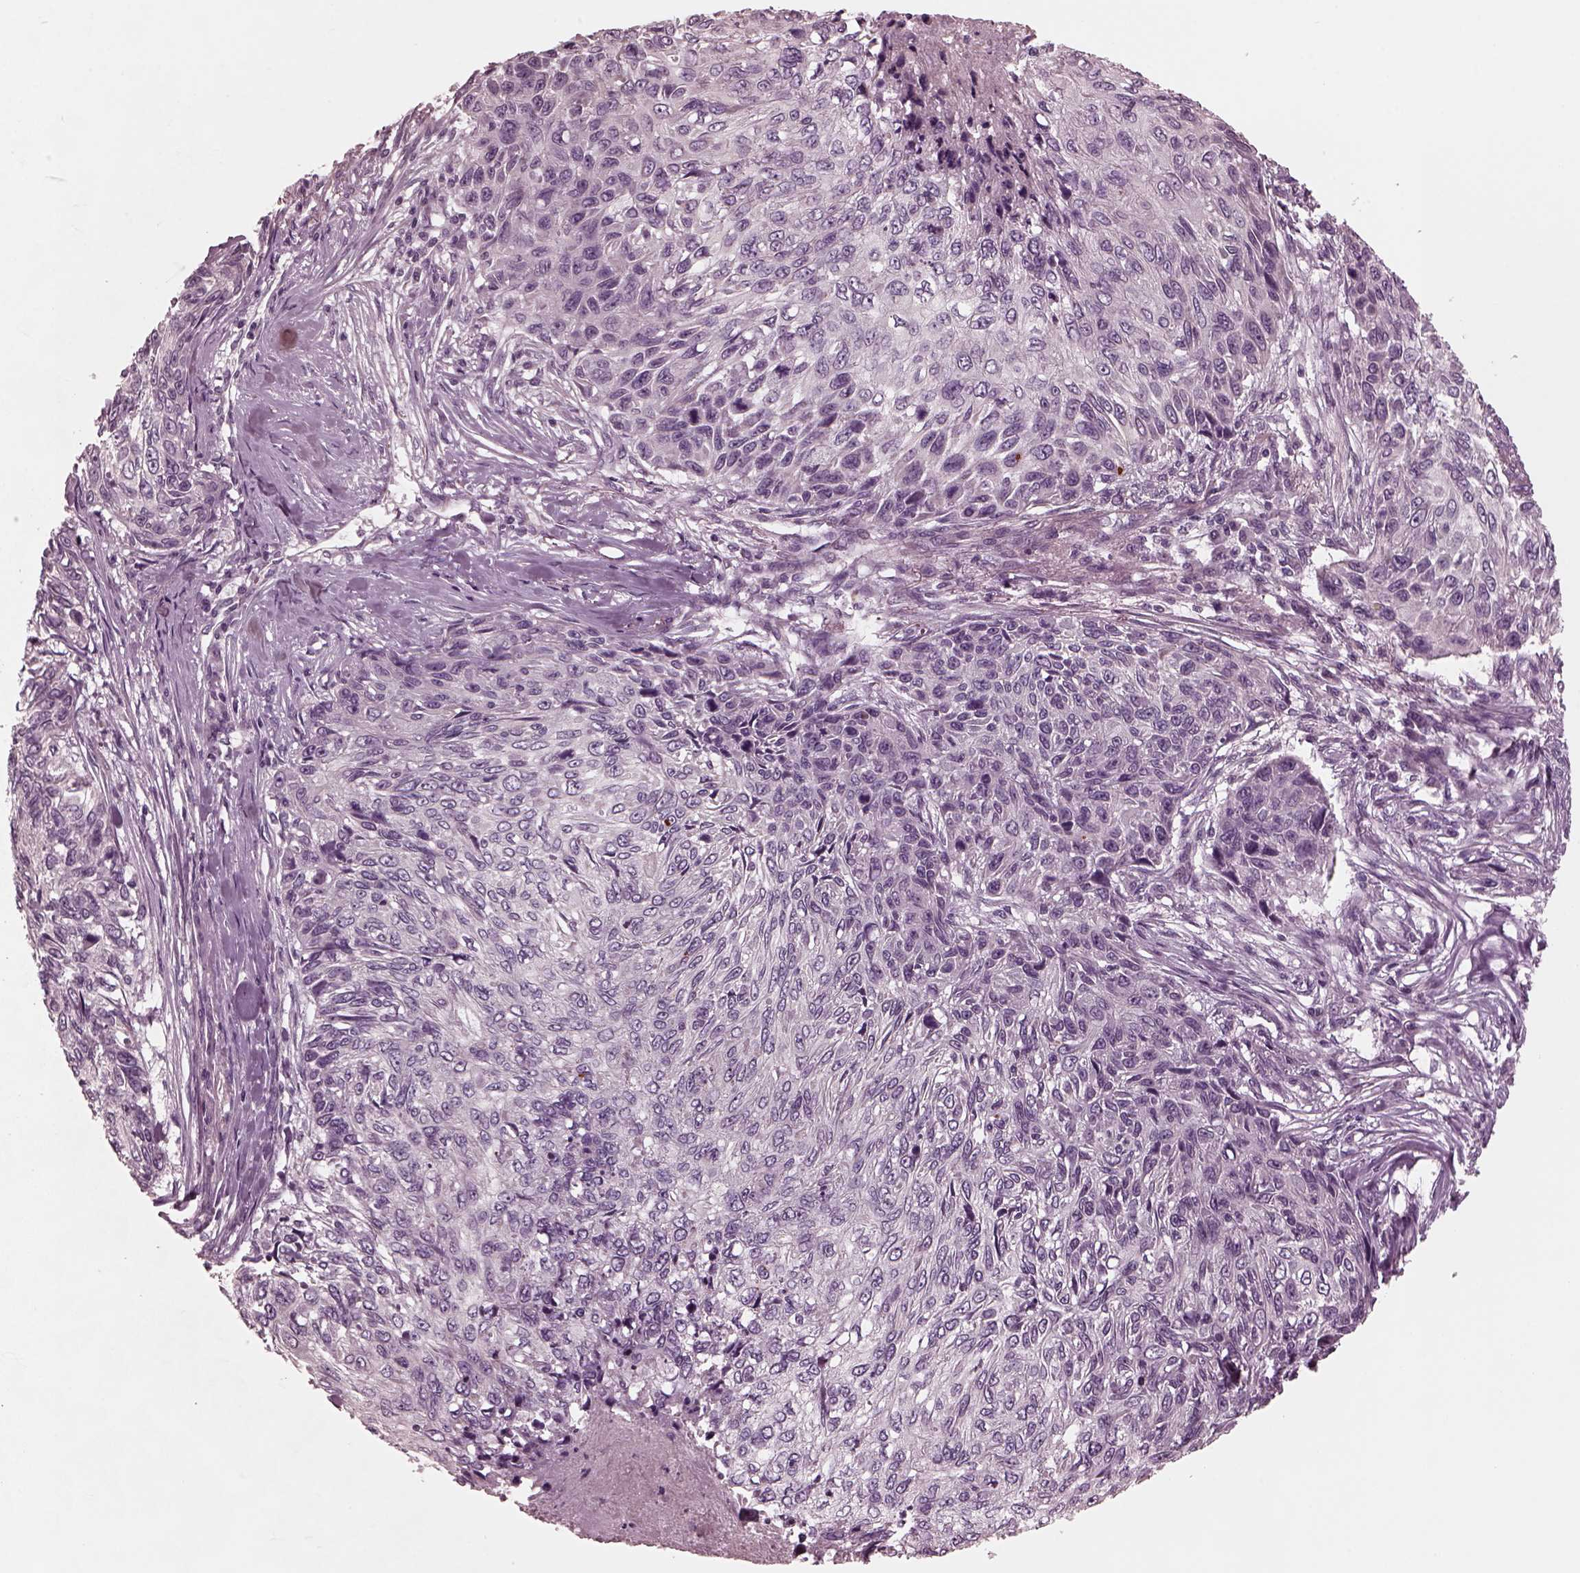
{"staining": {"intensity": "negative", "quantity": "none", "location": "none"}, "tissue": "skin cancer", "cell_type": "Tumor cells", "image_type": "cancer", "snomed": [{"axis": "morphology", "description": "Squamous cell carcinoma, NOS"}, {"axis": "topography", "description": "Skin"}], "caption": "A high-resolution photomicrograph shows immunohistochemistry (IHC) staining of skin cancer (squamous cell carcinoma), which exhibits no significant staining in tumor cells.", "gene": "KIF6", "patient": {"sex": "male", "age": 92}}